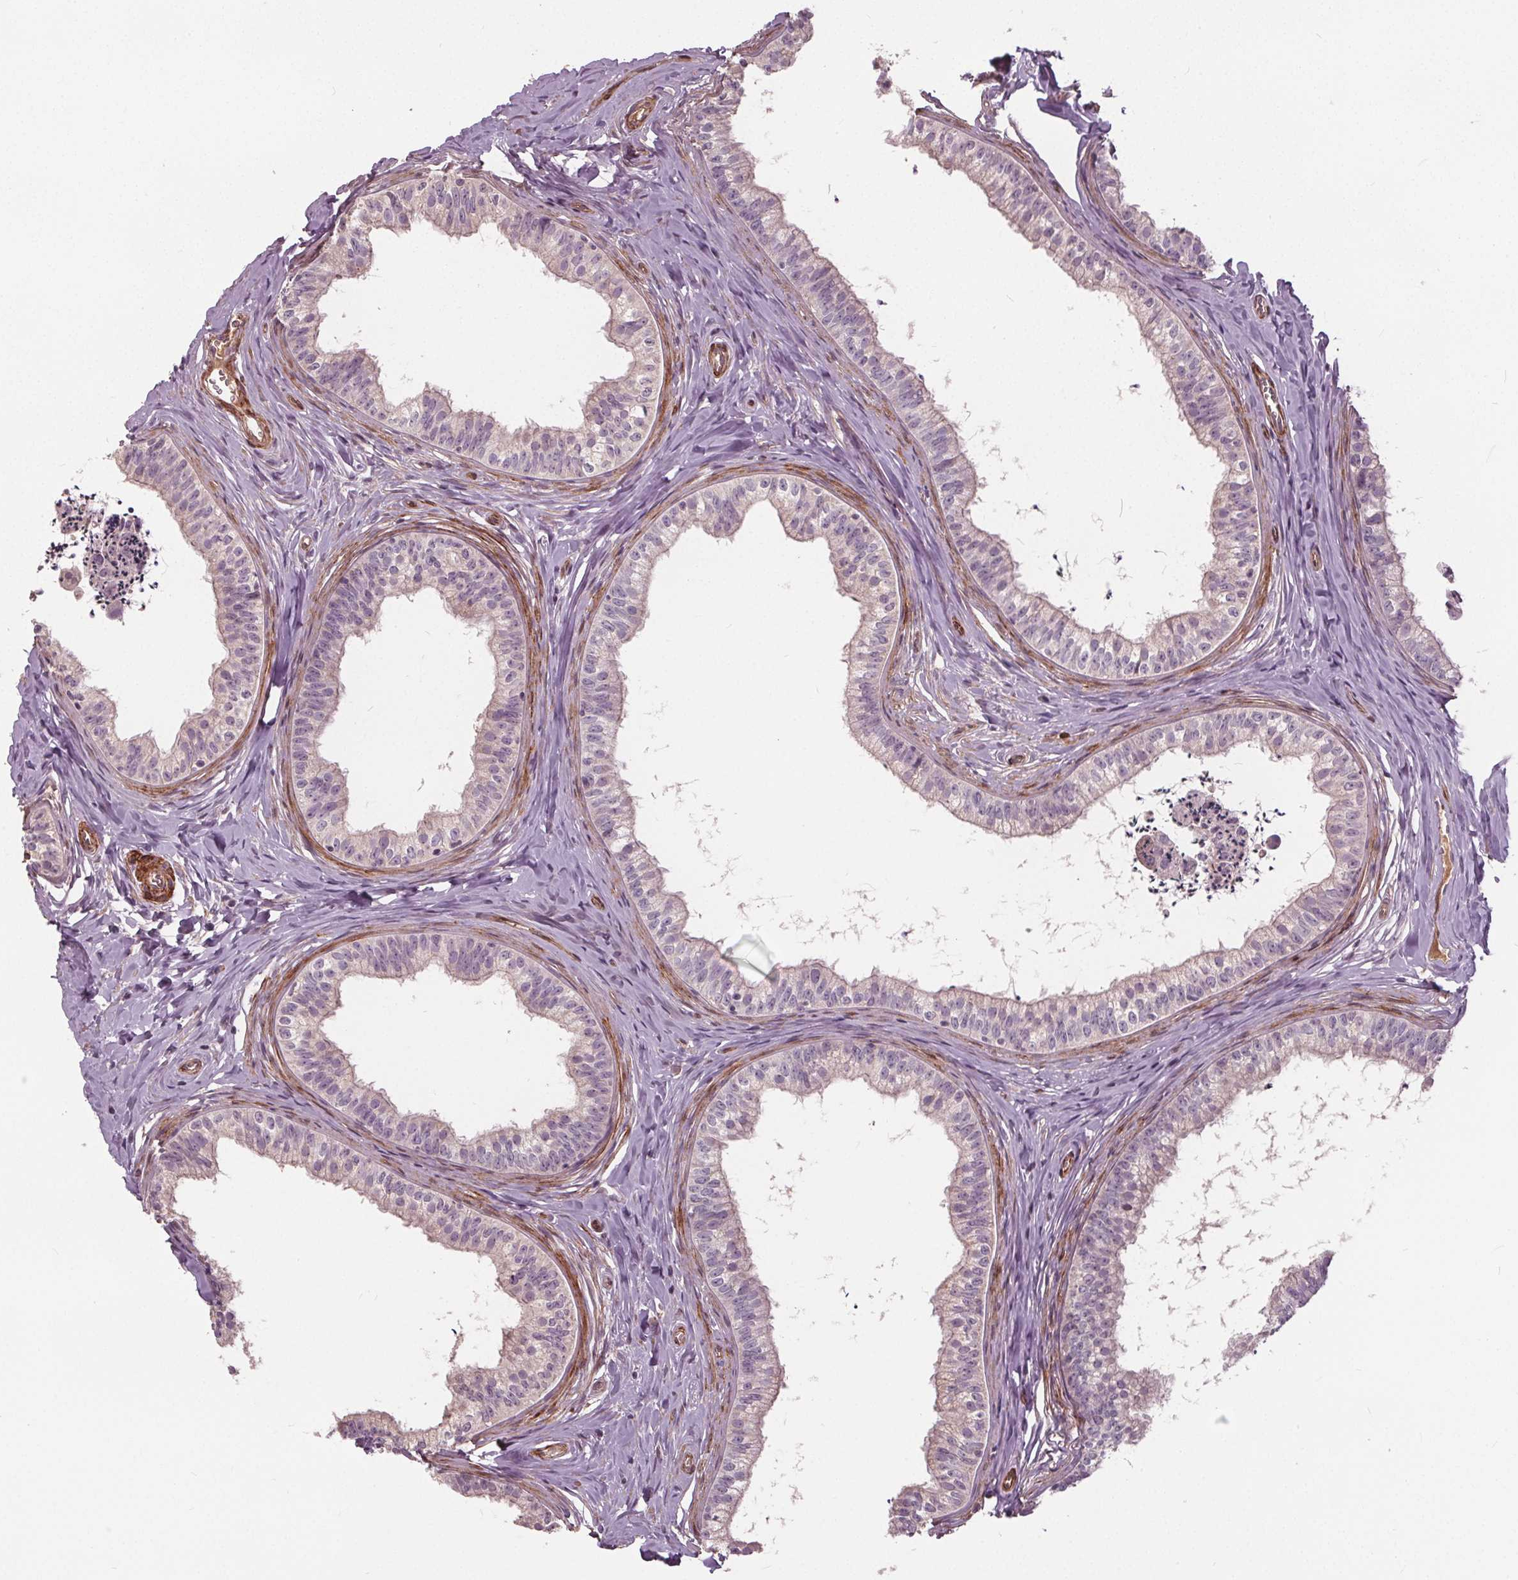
{"staining": {"intensity": "negative", "quantity": "none", "location": "none"}, "tissue": "epididymis", "cell_type": "Glandular cells", "image_type": "normal", "snomed": [{"axis": "morphology", "description": "Normal tissue, NOS"}, {"axis": "topography", "description": "Epididymis"}], "caption": "Epididymis was stained to show a protein in brown. There is no significant staining in glandular cells. (Stains: DAB immunohistochemistry with hematoxylin counter stain, Microscopy: brightfield microscopy at high magnification).", "gene": "PDGFD", "patient": {"sex": "male", "age": 24}}